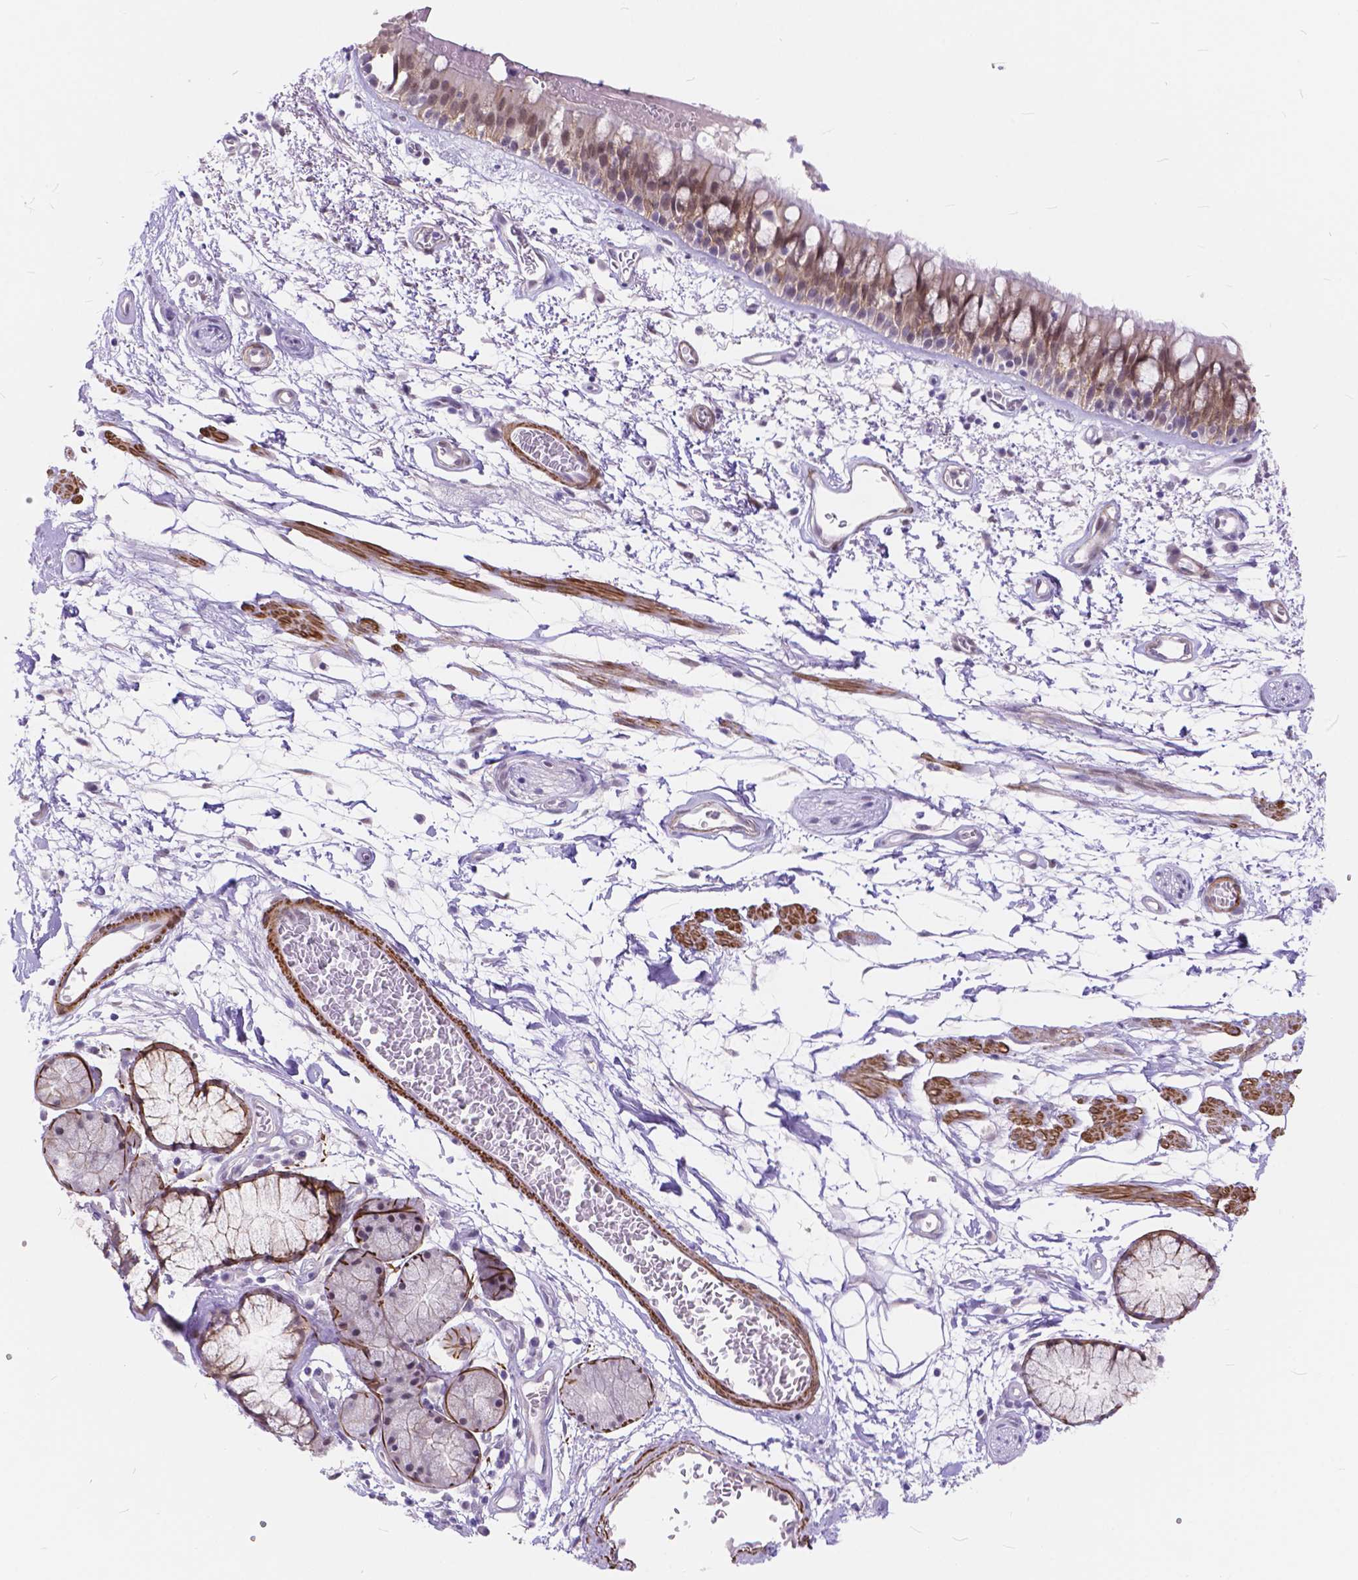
{"staining": {"intensity": "moderate", "quantity": "<25%", "location": "cytoplasmic/membranous"}, "tissue": "bronchus", "cell_type": "Respiratory epithelial cells", "image_type": "normal", "snomed": [{"axis": "morphology", "description": "Normal tissue, NOS"}, {"axis": "morphology", "description": "Squamous cell carcinoma, NOS"}, {"axis": "topography", "description": "Cartilage tissue"}, {"axis": "topography", "description": "Bronchus"}, {"axis": "topography", "description": "Lung"}], "caption": "IHC of benign bronchus displays low levels of moderate cytoplasmic/membranous positivity in about <25% of respiratory epithelial cells.", "gene": "MAN2C1", "patient": {"sex": "male", "age": 66}}